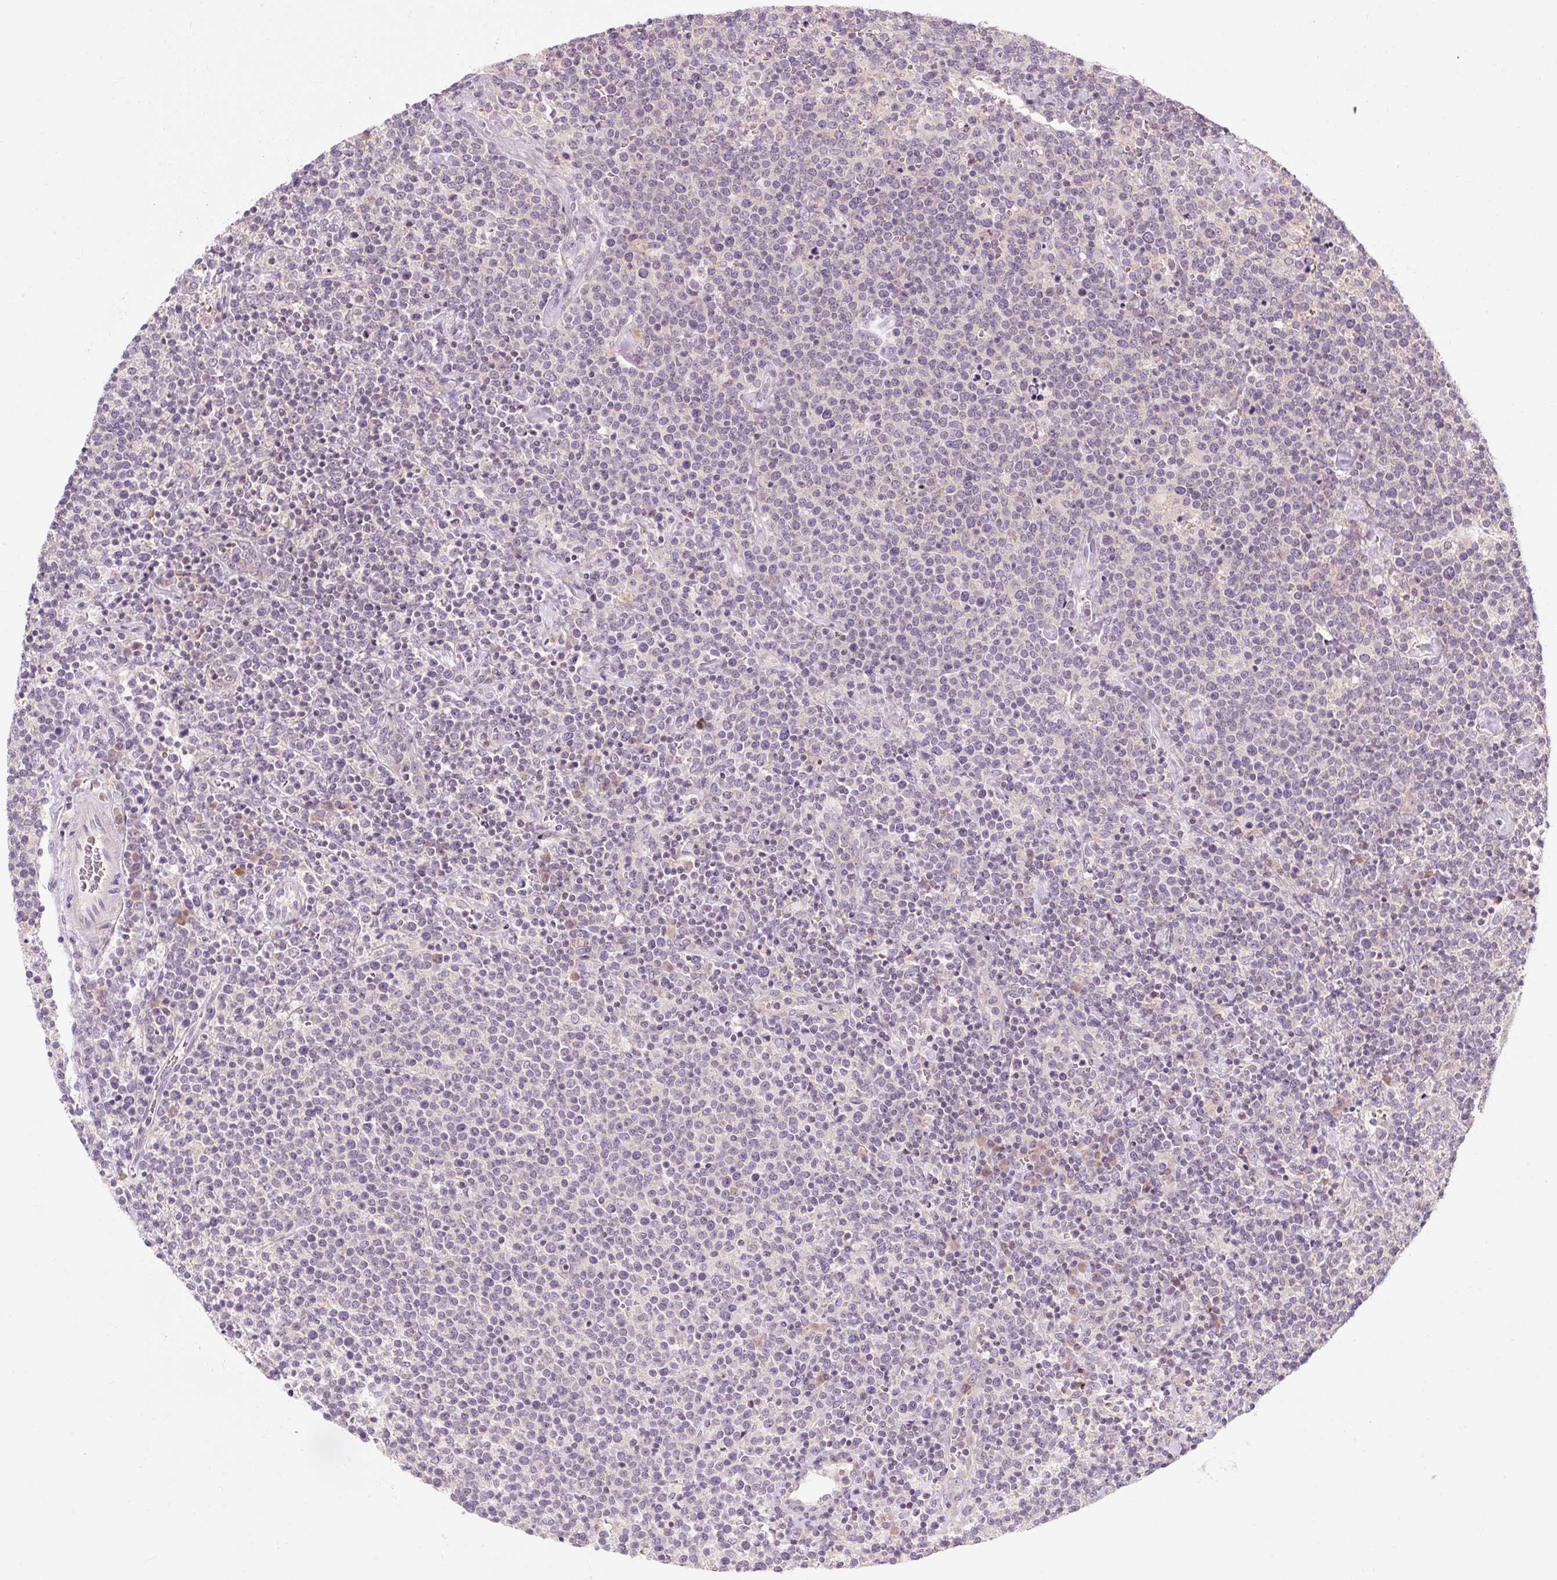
{"staining": {"intensity": "negative", "quantity": "none", "location": "none"}, "tissue": "lymphoma", "cell_type": "Tumor cells", "image_type": "cancer", "snomed": [{"axis": "morphology", "description": "Malignant lymphoma, non-Hodgkin's type, High grade"}, {"axis": "topography", "description": "Lymph node"}], "caption": "Protein analysis of lymphoma displays no significant staining in tumor cells.", "gene": "PRSS48", "patient": {"sex": "male", "age": 61}}